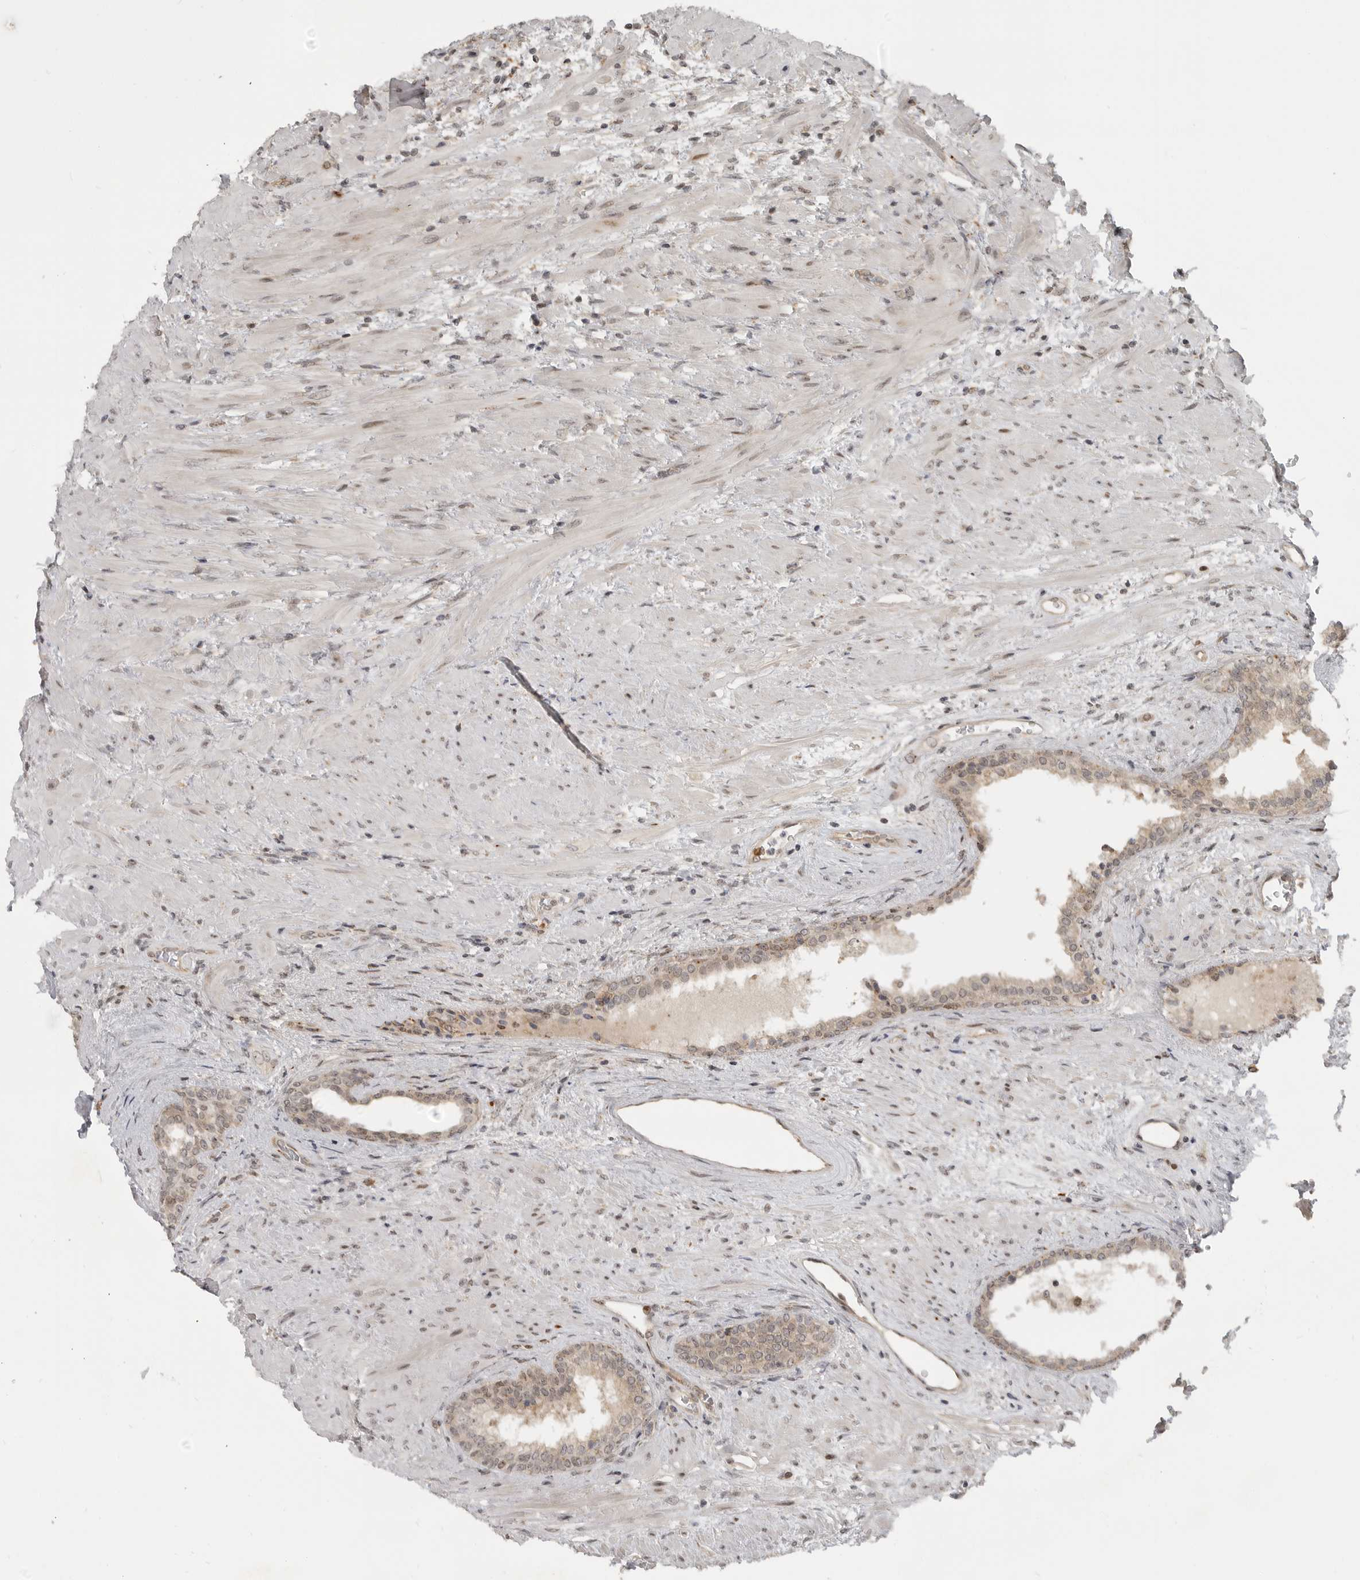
{"staining": {"intensity": "moderate", "quantity": ">75%", "location": "cytoplasmic/membranous"}, "tissue": "prostate", "cell_type": "Glandular cells", "image_type": "normal", "snomed": [{"axis": "morphology", "description": "Normal tissue, NOS"}, {"axis": "topography", "description": "Prostate"}], "caption": "This histopathology image displays immunohistochemistry staining of normal human prostate, with medium moderate cytoplasmic/membranous positivity in about >75% of glandular cells.", "gene": "CEP295NL", "patient": {"sex": "male", "age": 76}}